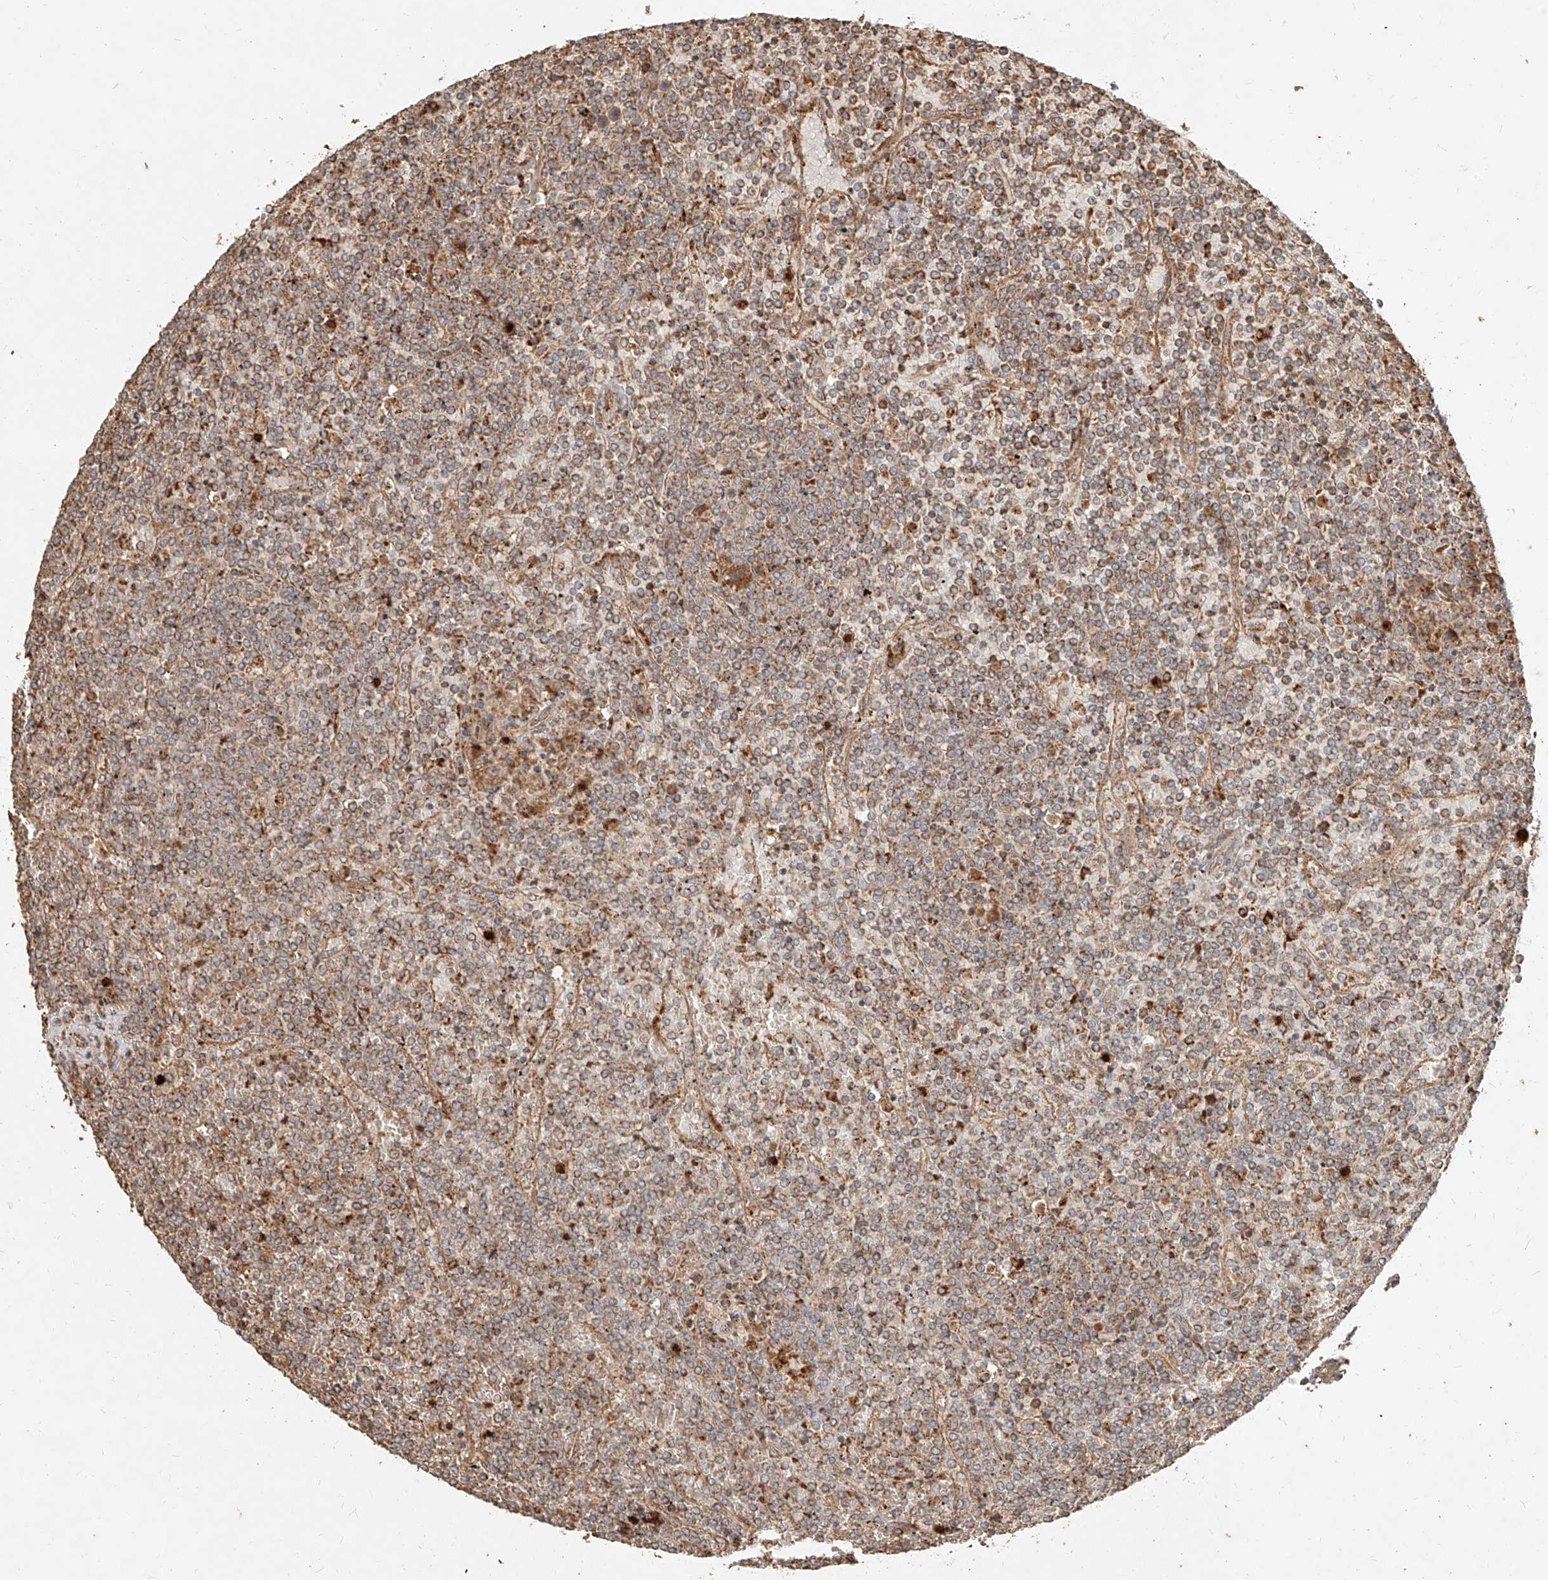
{"staining": {"intensity": "moderate", "quantity": ">75%", "location": "cytoplasmic/membranous"}, "tissue": "lymphoma", "cell_type": "Tumor cells", "image_type": "cancer", "snomed": [{"axis": "morphology", "description": "Malignant lymphoma, non-Hodgkin's type, Low grade"}, {"axis": "topography", "description": "Spleen"}], "caption": "Malignant lymphoma, non-Hodgkin's type (low-grade) was stained to show a protein in brown. There is medium levels of moderate cytoplasmic/membranous staining in approximately >75% of tumor cells. Nuclei are stained in blue.", "gene": "EFNB1", "patient": {"sex": "female", "age": 19}}